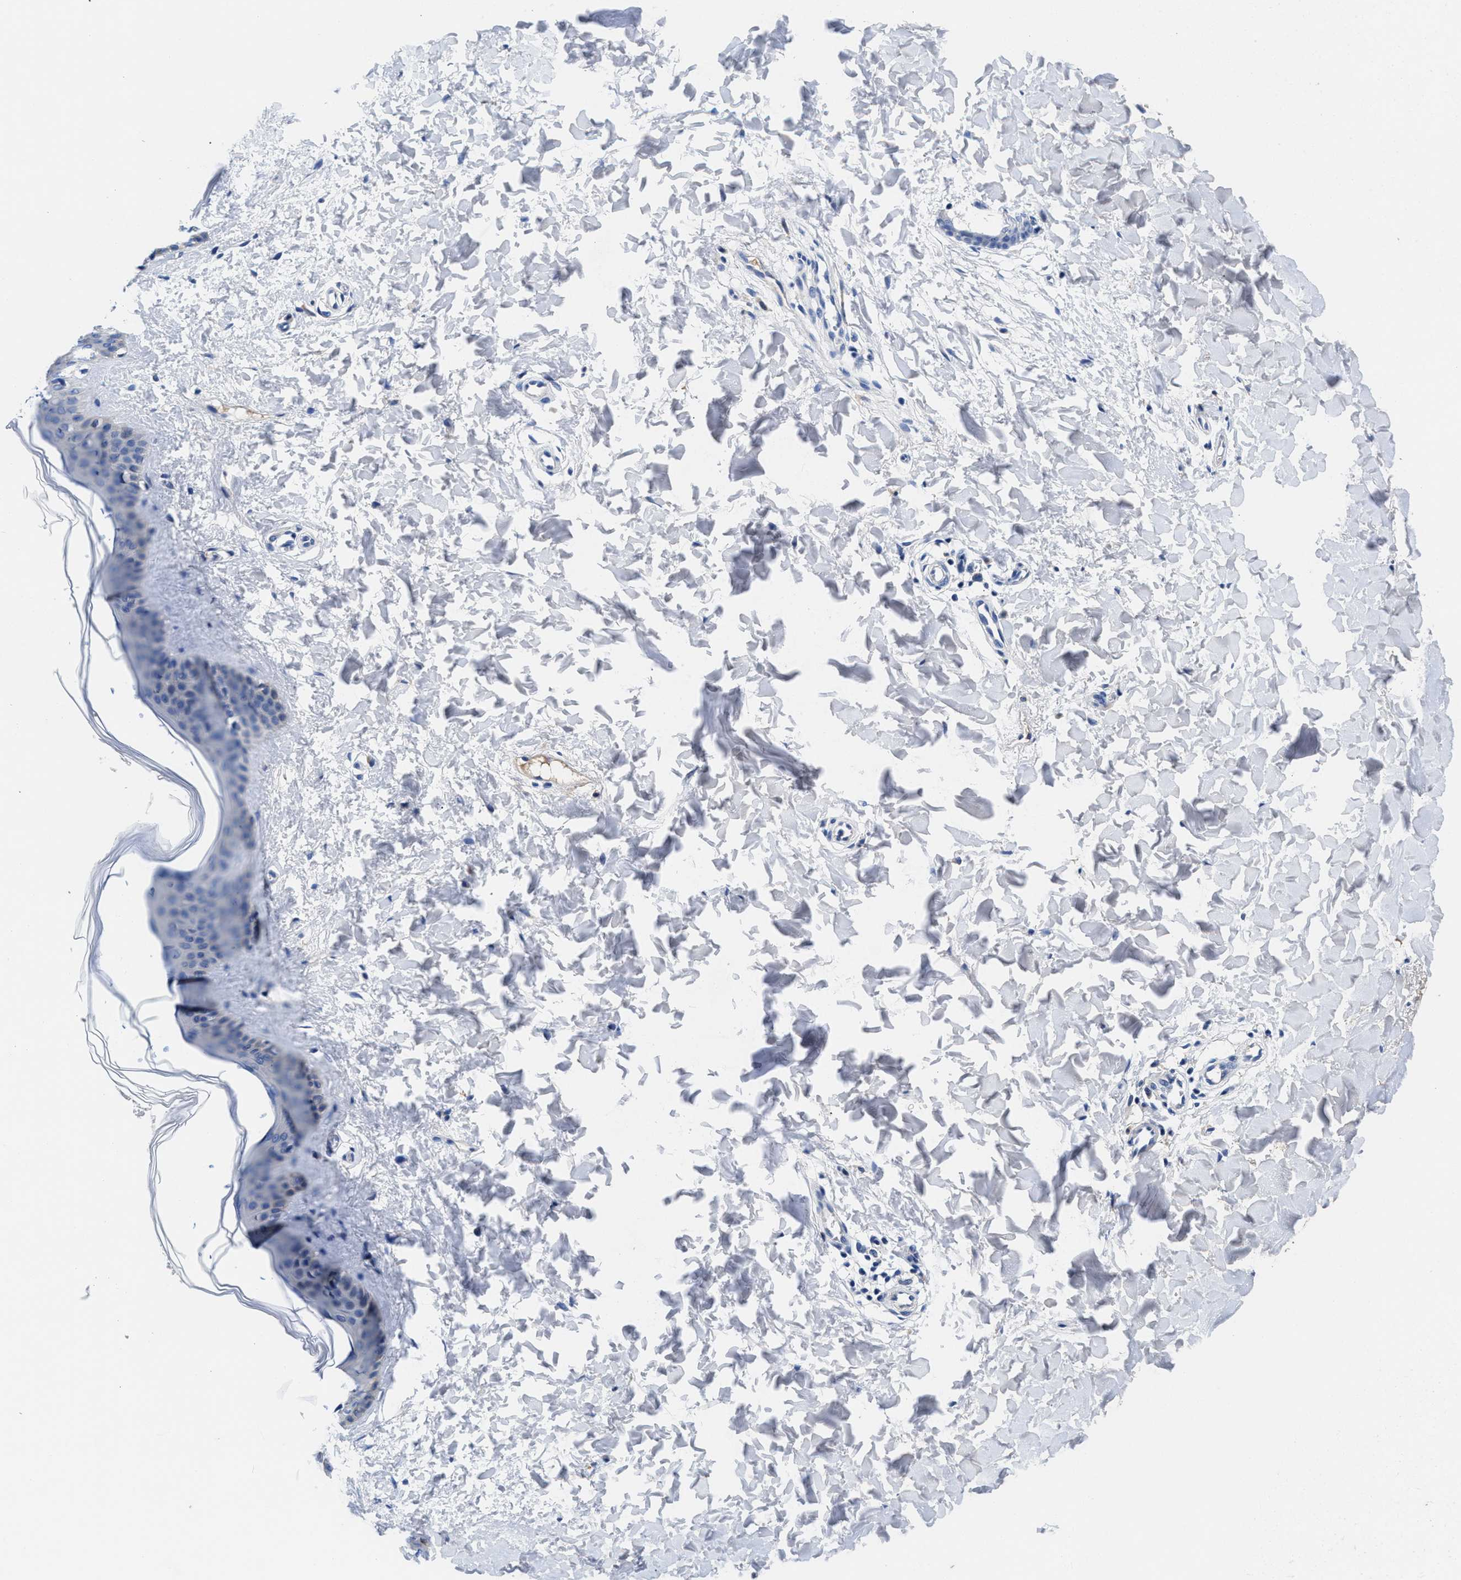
{"staining": {"intensity": "negative", "quantity": "none", "location": "none"}, "tissue": "skin", "cell_type": "Fibroblasts", "image_type": "normal", "snomed": [{"axis": "morphology", "description": "Normal tissue, NOS"}, {"axis": "topography", "description": "Skin"}], "caption": "The photomicrograph exhibits no staining of fibroblasts in benign skin.", "gene": "DHRS13", "patient": {"sex": "female", "age": 17}}